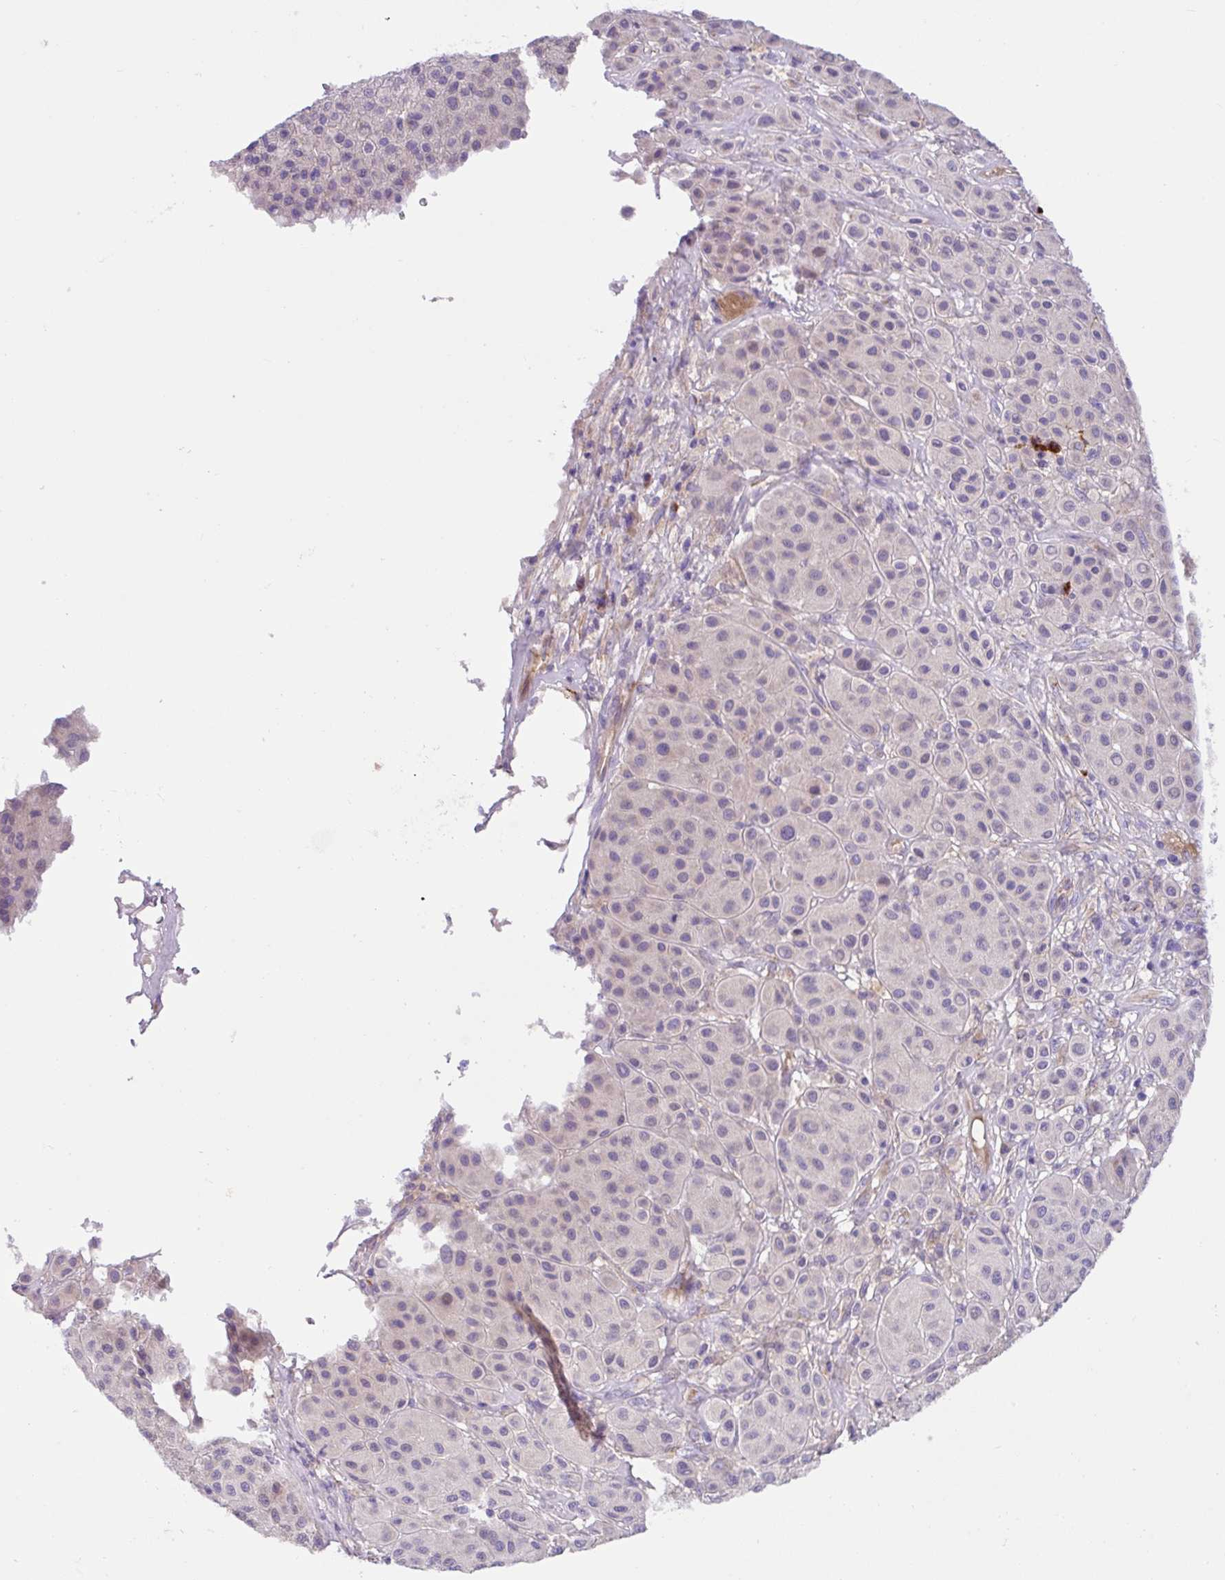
{"staining": {"intensity": "negative", "quantity": "none", "location": "none"}, "tissue": "melanoma", "cell_type": "Tumor cells", "image_type": "cancer", "snomed": [{"axis": "morphology", "description": "Malignant melanoma, Metastatic site"}, {"axis": "topography", "description": "Smooth muscle"}], "caption": "Immunohistochemical staining of malignant melanoma (metastatic site) demonstrates no significant positivity in tumor cells.", "gene": "CRISP3", "patient": {"sex": "male", "age": 41}}